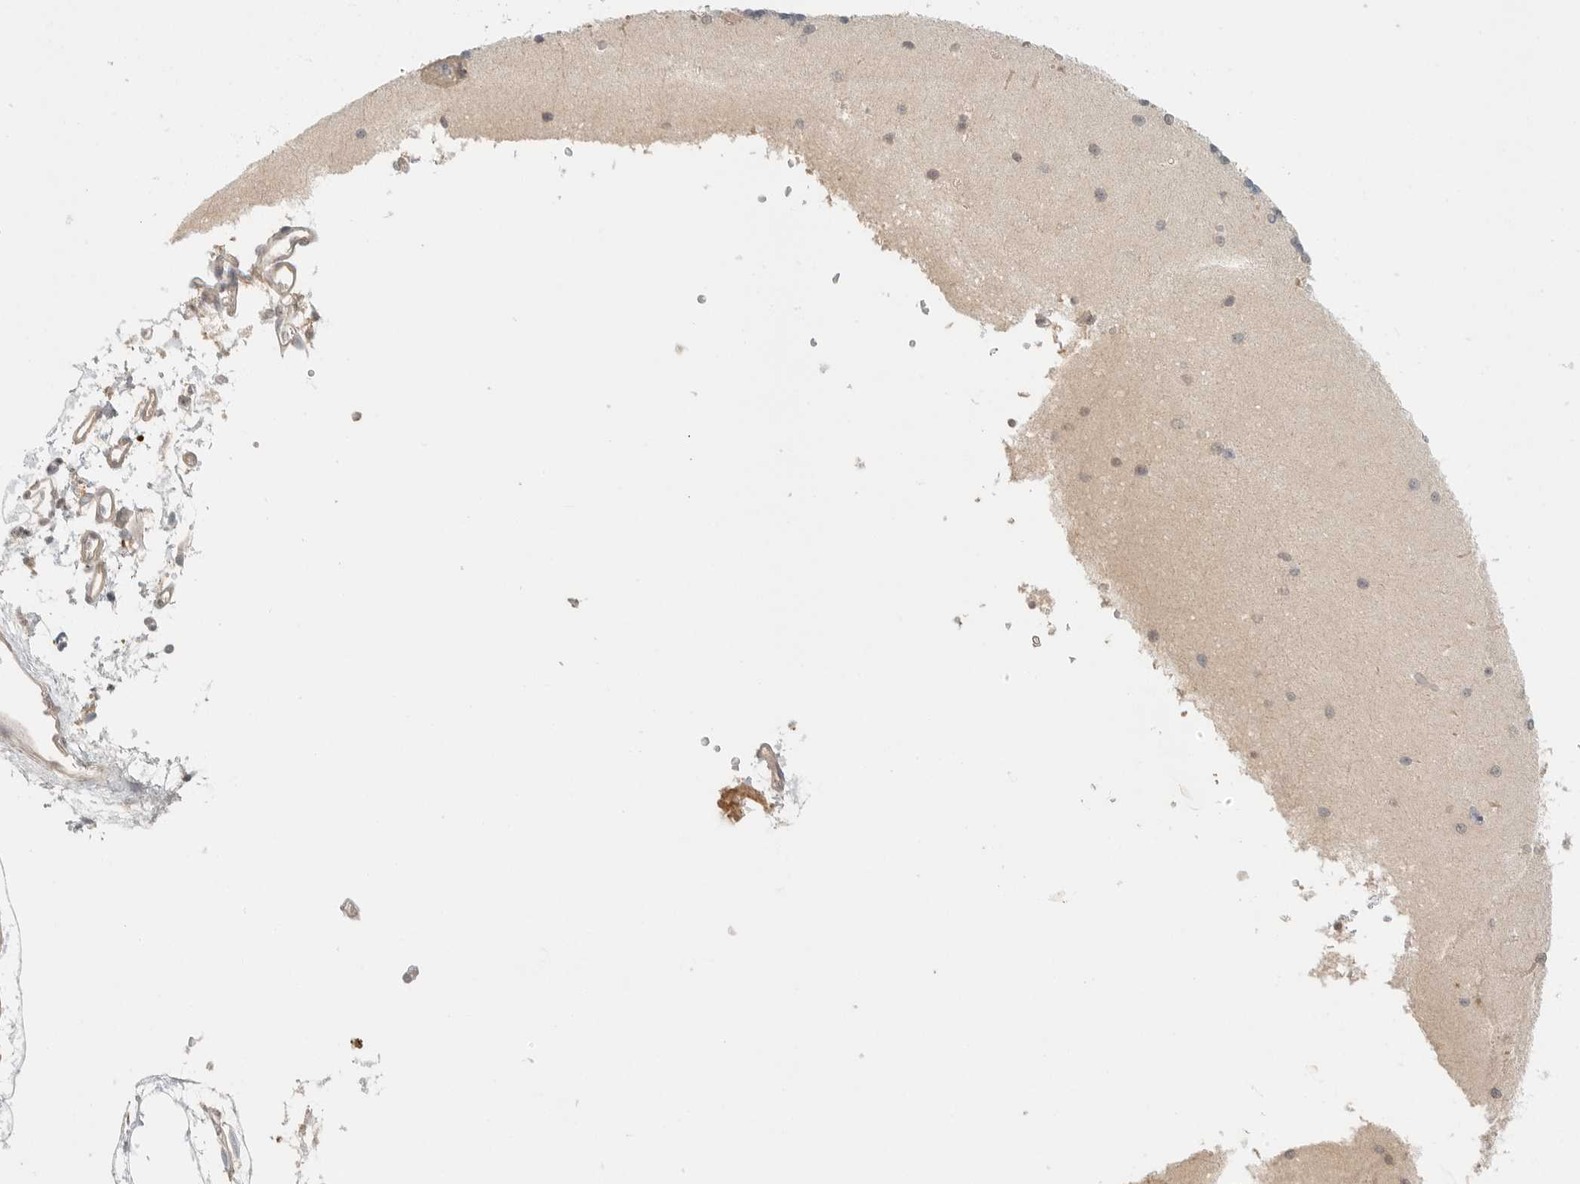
{"staining": {"intensity": "negative", "quantity": "none", "location": "none"}, "tissue": "cerebellum", "cell_type": "Cells in granular layer", "image_type": "normal", "snomed": [{"axis": "morphology", "description": "Normal tissue, NOS"}, {"axis": "topography", "description": "Cerebellum"}], "caption": "Cells in granular layer are negative for protein expression in unremarkable human cerebellum. Nuclei are stained in blue.", "gene": "HDAC6", "patient": {"sex": "male", "age": 37}}